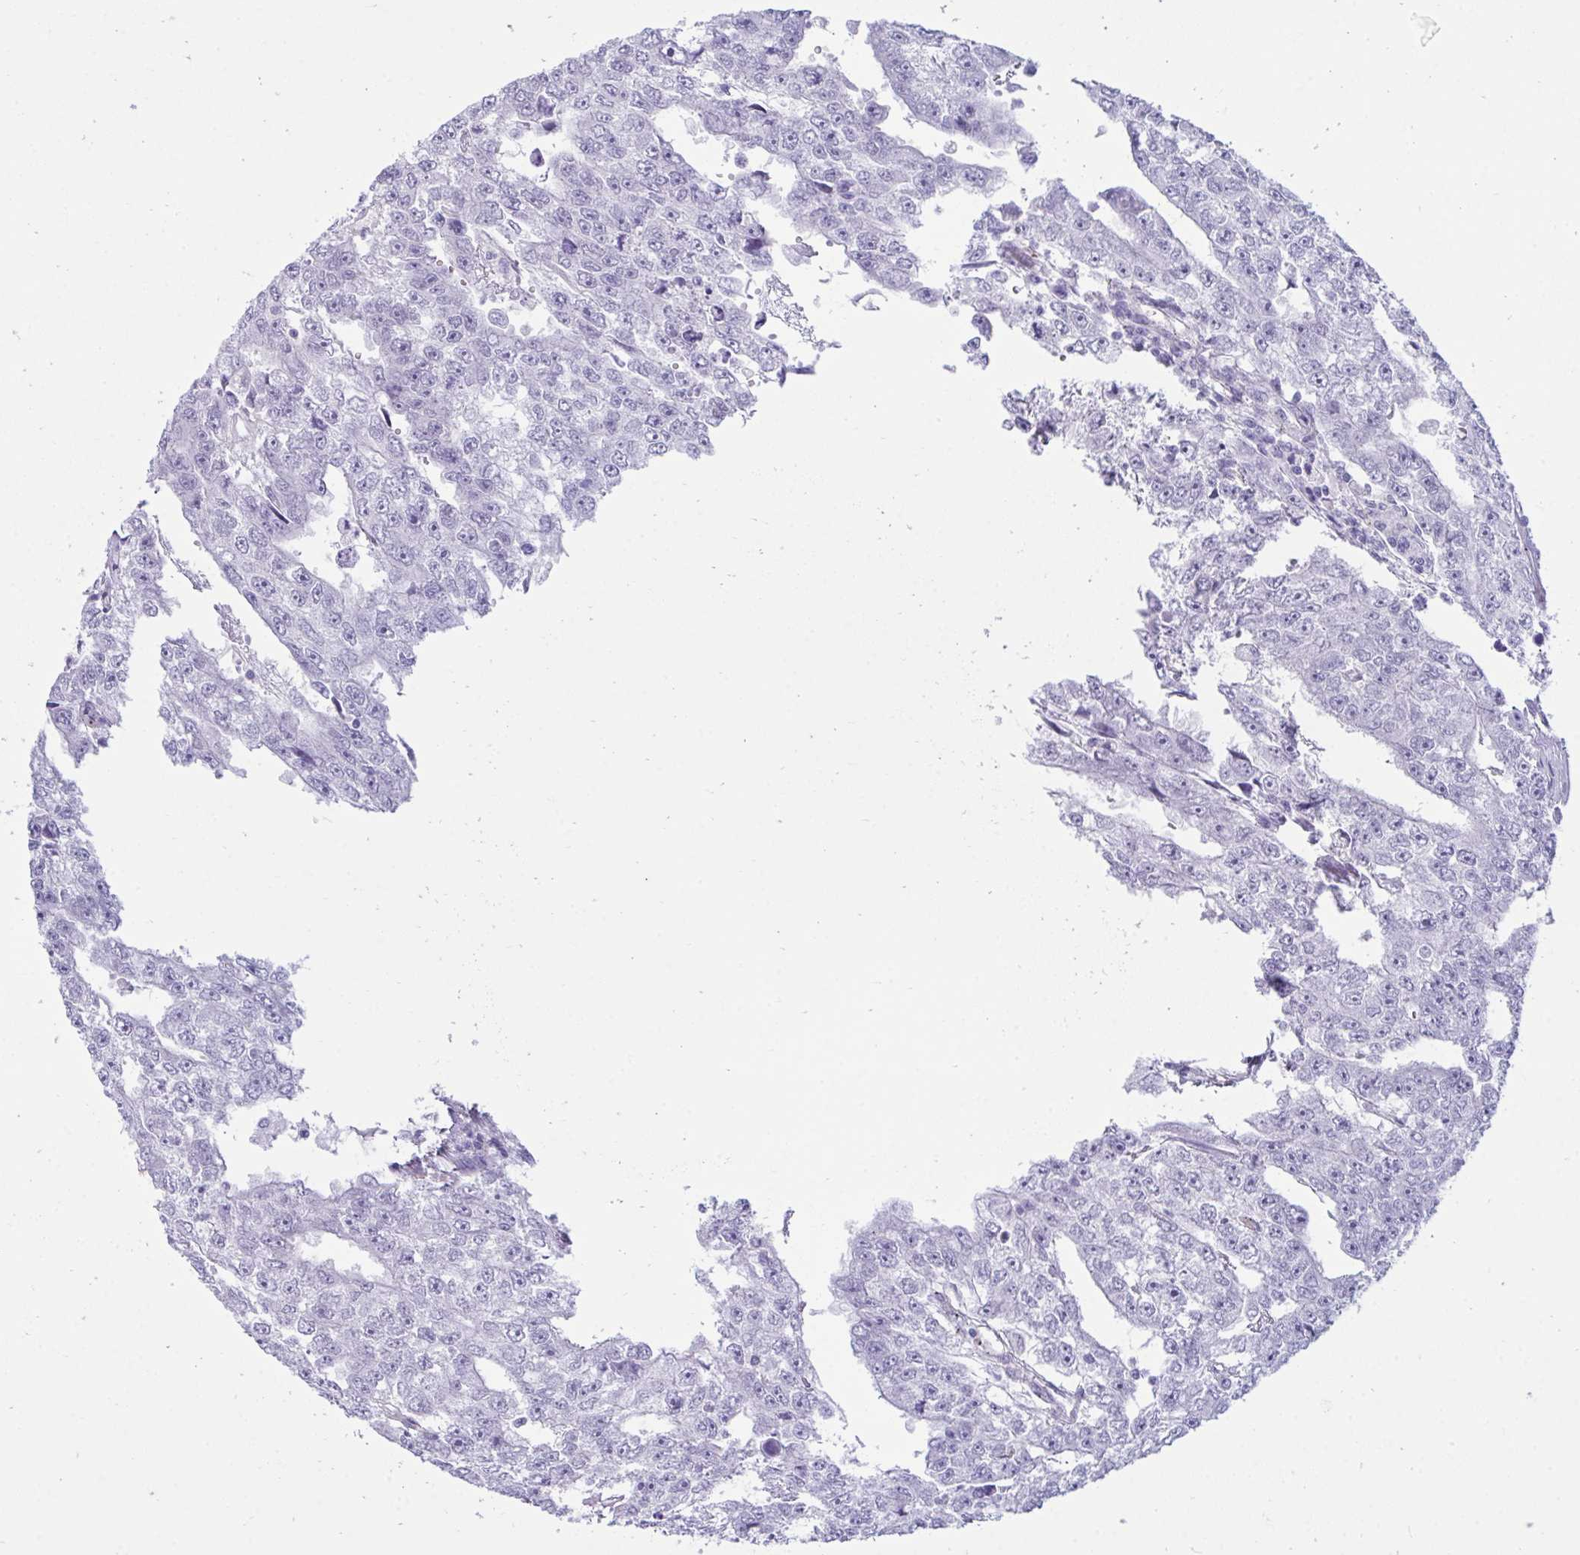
{"staining": {"intensity": "negative", "quantity": "none", "location": "none"}, "tissue": "testis cancer", "cell_type": "Tumor cells", "image_type": "cancer", "snomed": [{"axis": "morphology", "description": "Carcinoma, Embryonal, NOS"}, {"axis": "topography", "description": "Testis"}], "caption": "A photomicrograph of human testis cancer (embryonal carcinoma) is negative for staining in tumor cells.", "gene": "UBL3", "patient": {"sex": "male", "age": 20}}